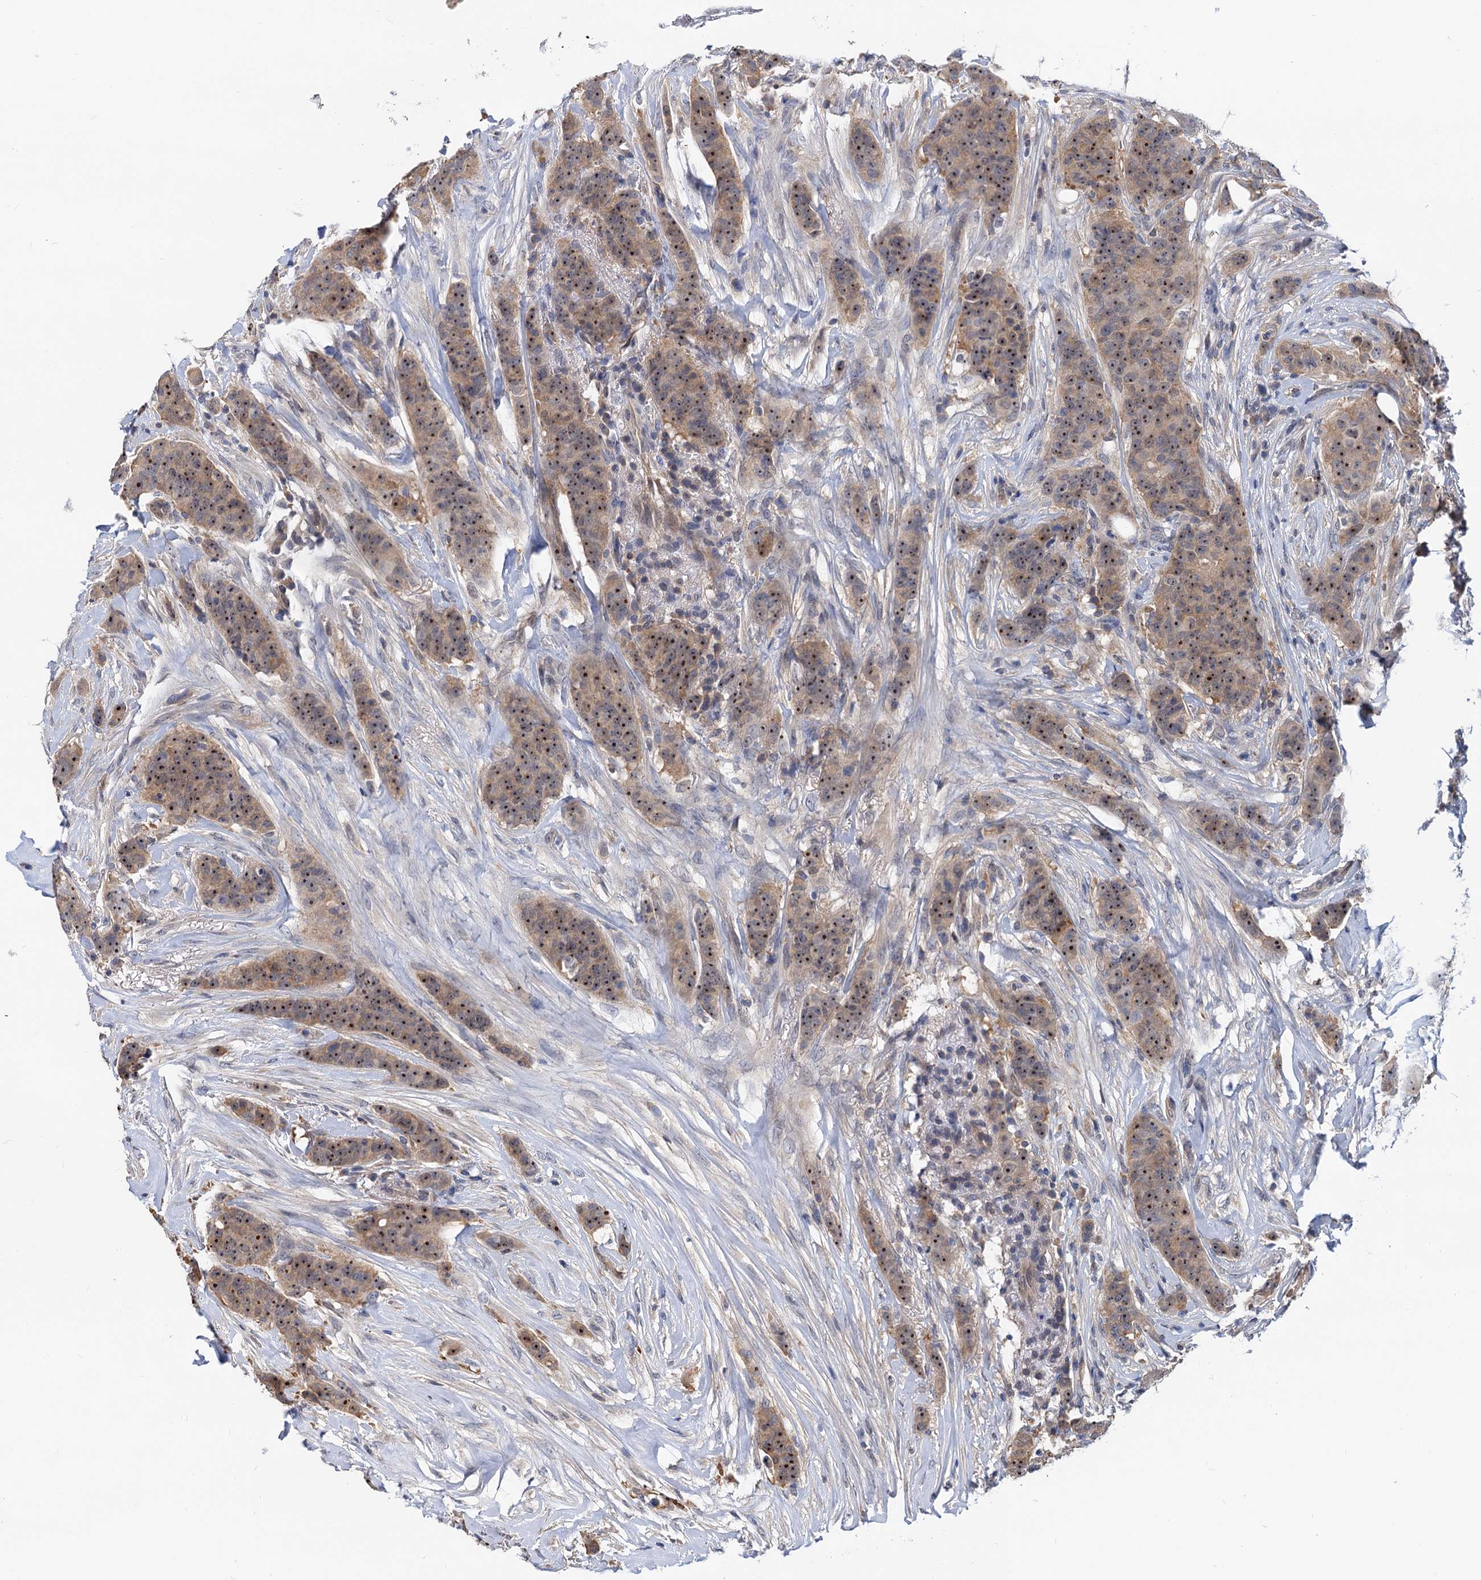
{"staining": {"intensity": "moderate", "quantity": ">75%", "location": "cytoplasmic/membranous,nuclear"}, "tissue": "breast cancer", "cell_type": "Tumor cells", "image_type": "cancer", "snomed": [{"axis": "morphology", "description": "Duct carcinoma"}, {"axis": "topography", "description": "Breast"}], "caption": "An image of human breast cancer (intraductal carcinoma) stained for a protein displays moderate cytoplasmic/membranous and nuclear brown staining in tumor cells. Nuclei are stained in blue.", "gene": "SNX15", "patient": {"sex": "female", "age": 40}}